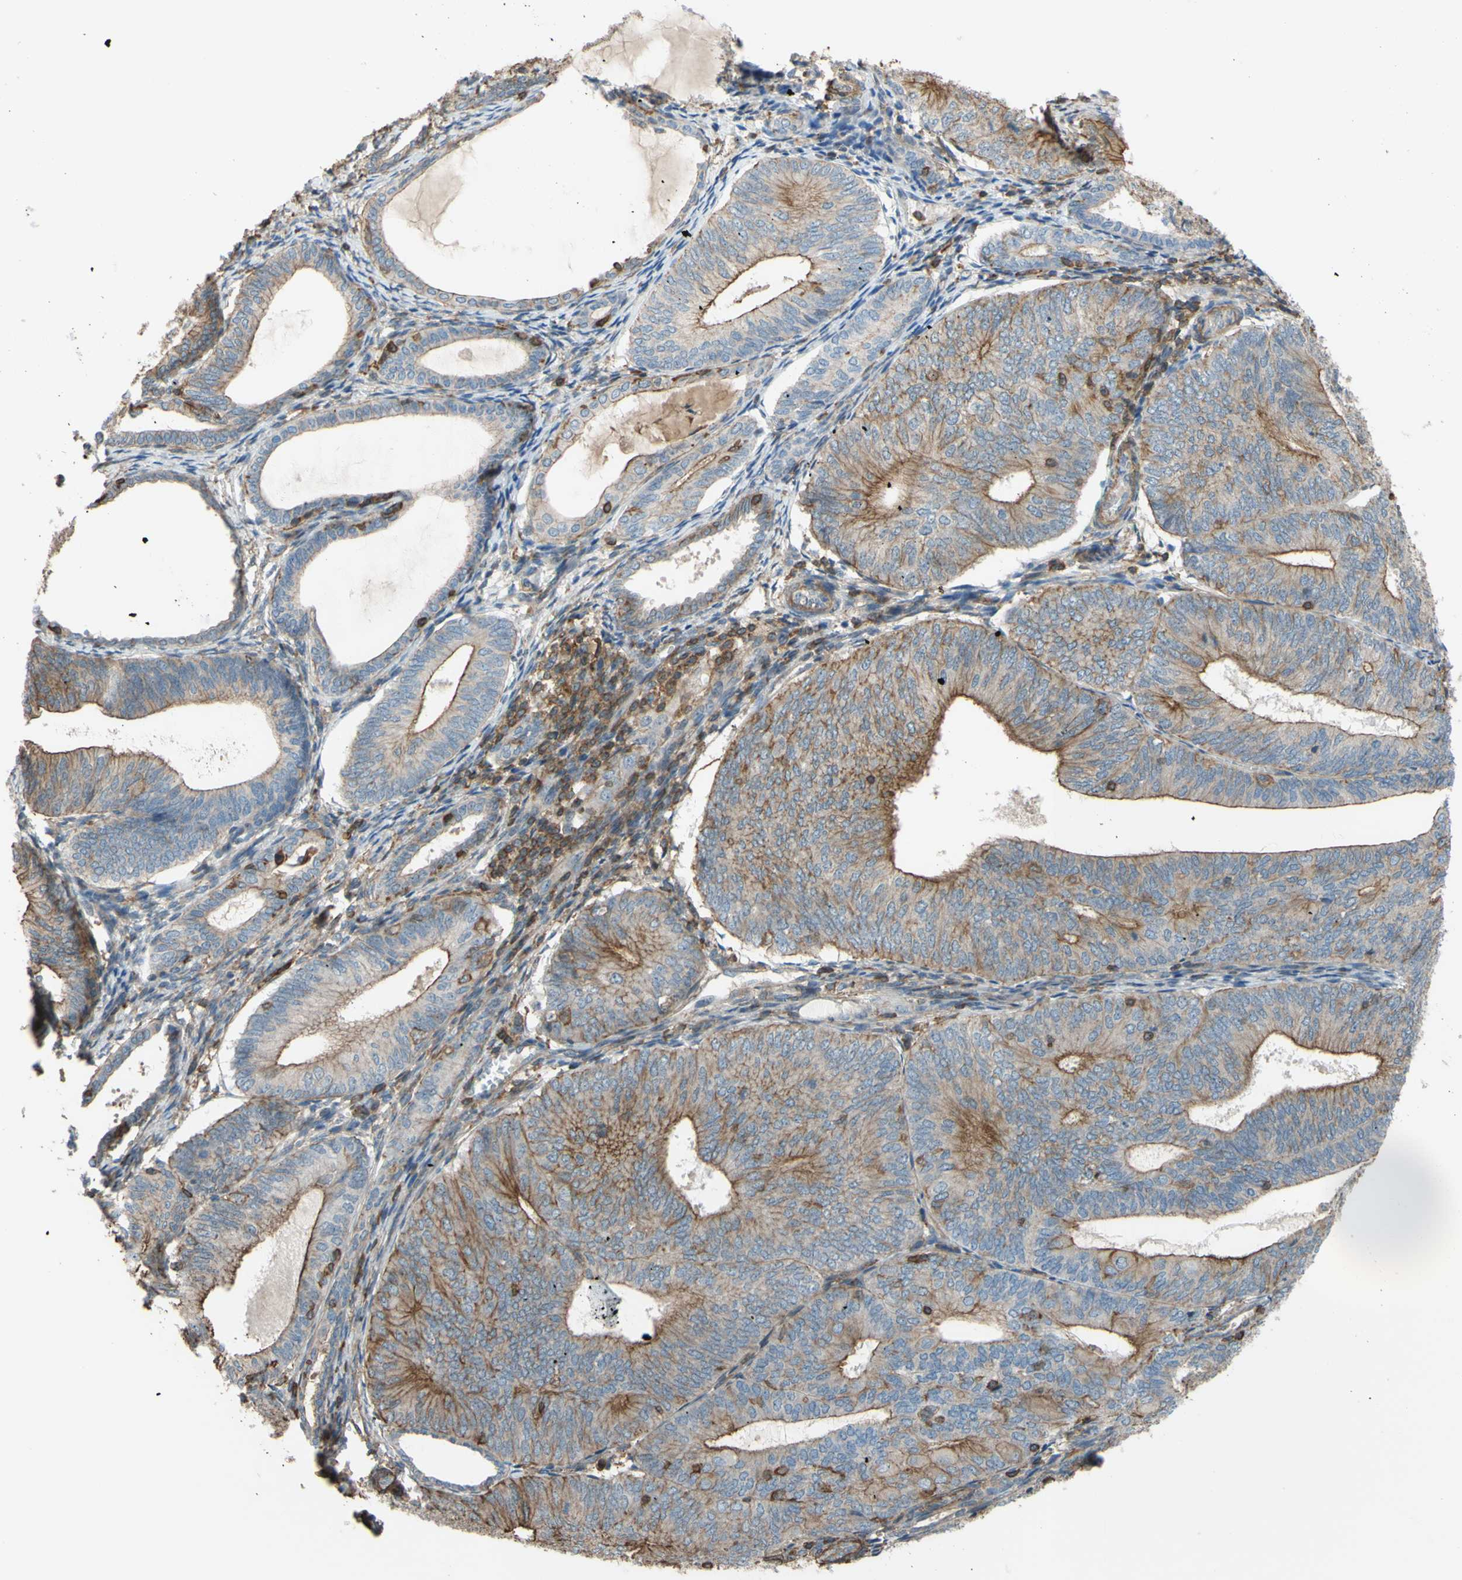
{"staining": {"intensity": "moderate", "quantity": ">75%", "location": "cytoplasmic/membranous"}, "tissue": "endometrial cancer", "cell_type": "Tumor cells", "image_type": "cancer", "snomed": [{"axis": "morphology", "description": "Adenocarcinoma, NOS"}, {"axis": "topography", "description": "Endometrium"}], "caption": "Immunohistochemistry (IHC) histopathology image of neoplastic tissue: endometrial cancer stained using immunohistochemistry (IHC) displays medium levels of moderate protein expression localized specifically in the cytoplasmic/membranous of tumor cells, appearing as a cytoplasmic/membranous brown color.", "gene": "ADD3", "patient": {"sex": "female", "age": 81}}